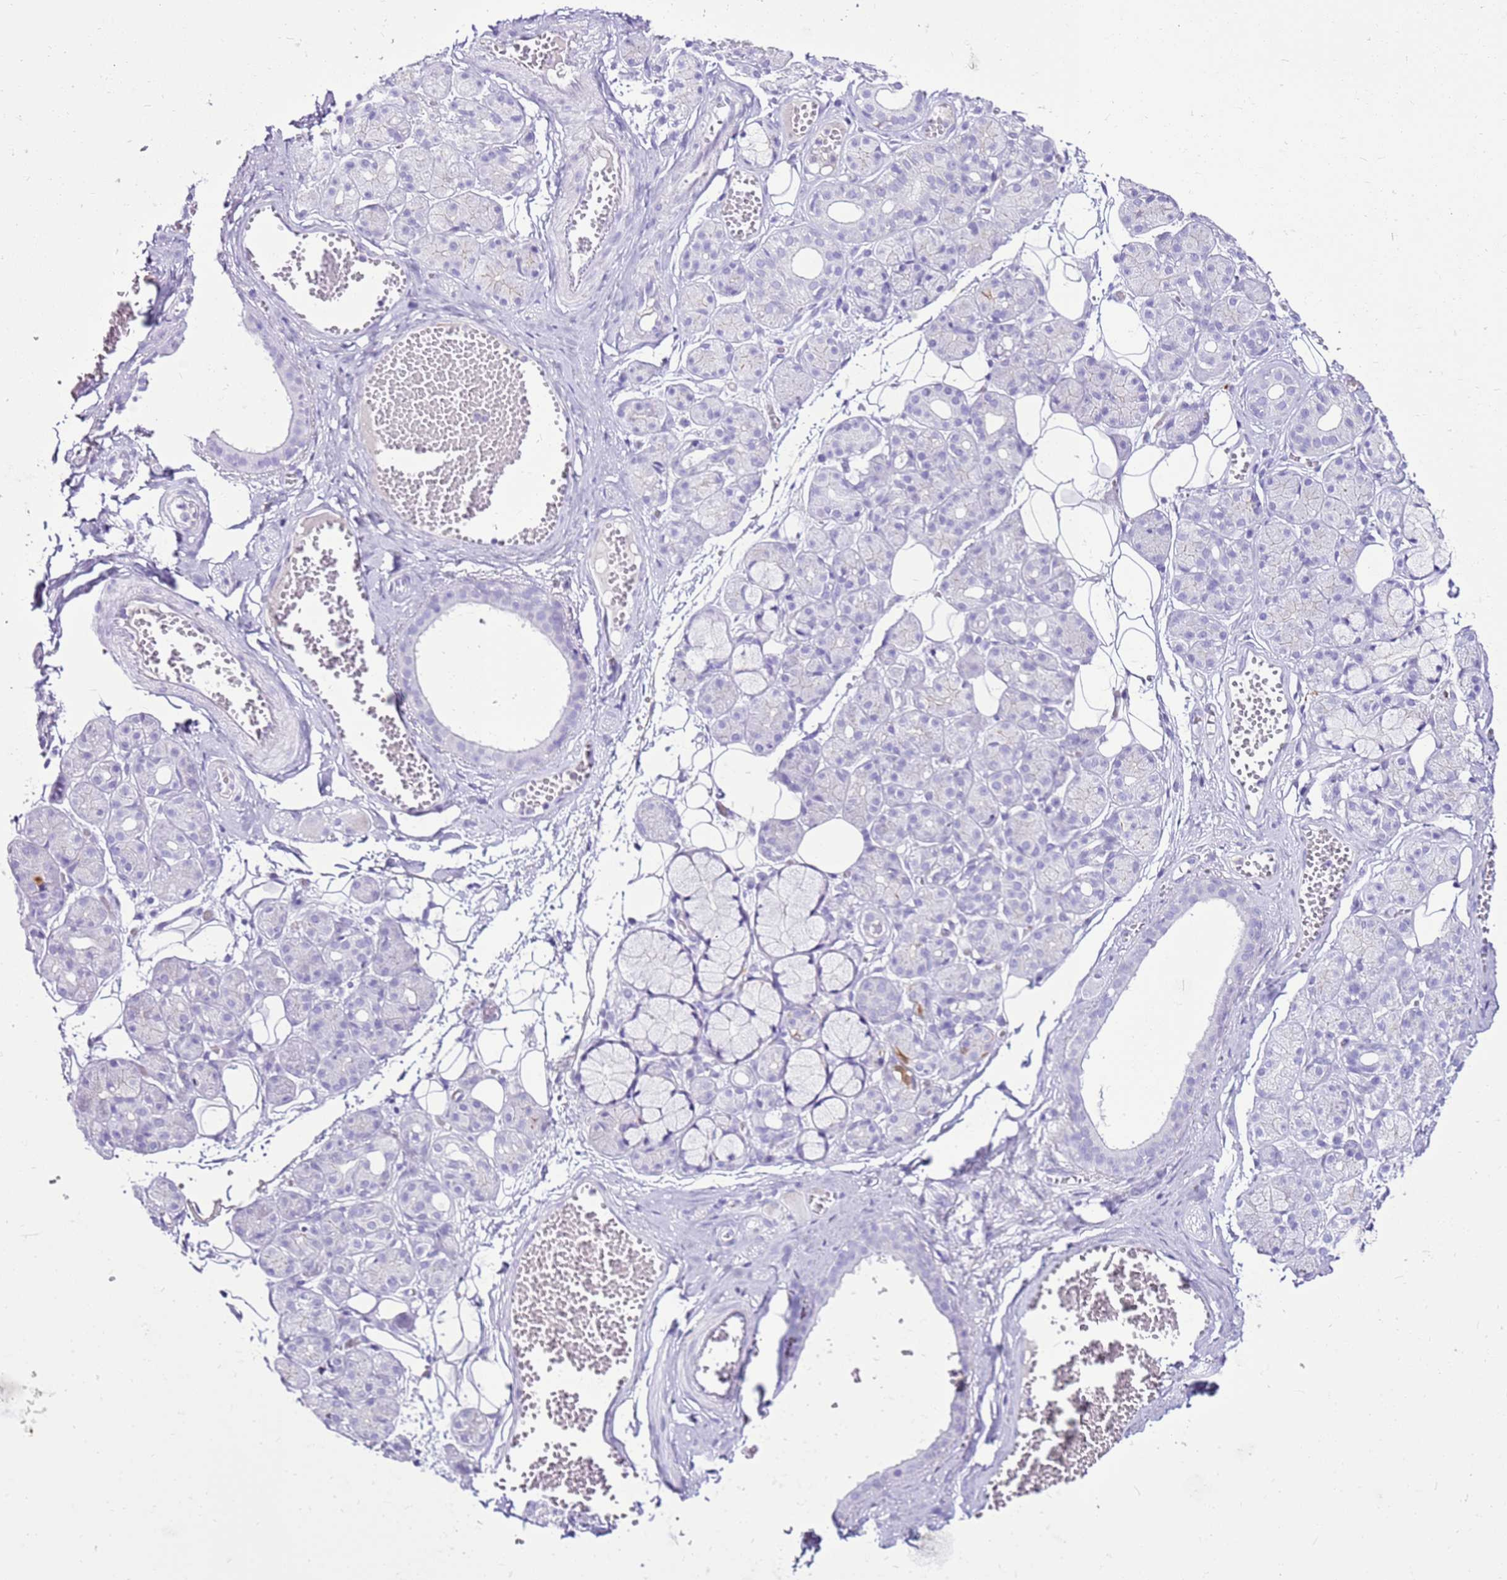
{"staining": {"intensity": "negative", "quantity": "none", "location": "none"}, "tissue": "salivary gland", "cell_type": "Glandular cells", "image_type": "normal", "snomed": [{"axis": "morphology", "description": "Normal tissue, NOS"}, {"axis": "topography", "description": "Salivary gland"}], "caption": "Glandular cells are negative for protein expression in normal human salivary gland. The staining was performed using DAB to visualize the protein expression in brown, while the nuclei were stained in blue with hematoxylin (Magnification: 20x).", "gene": "SPC25", "patient": {"sex": "male", "age": 63}}